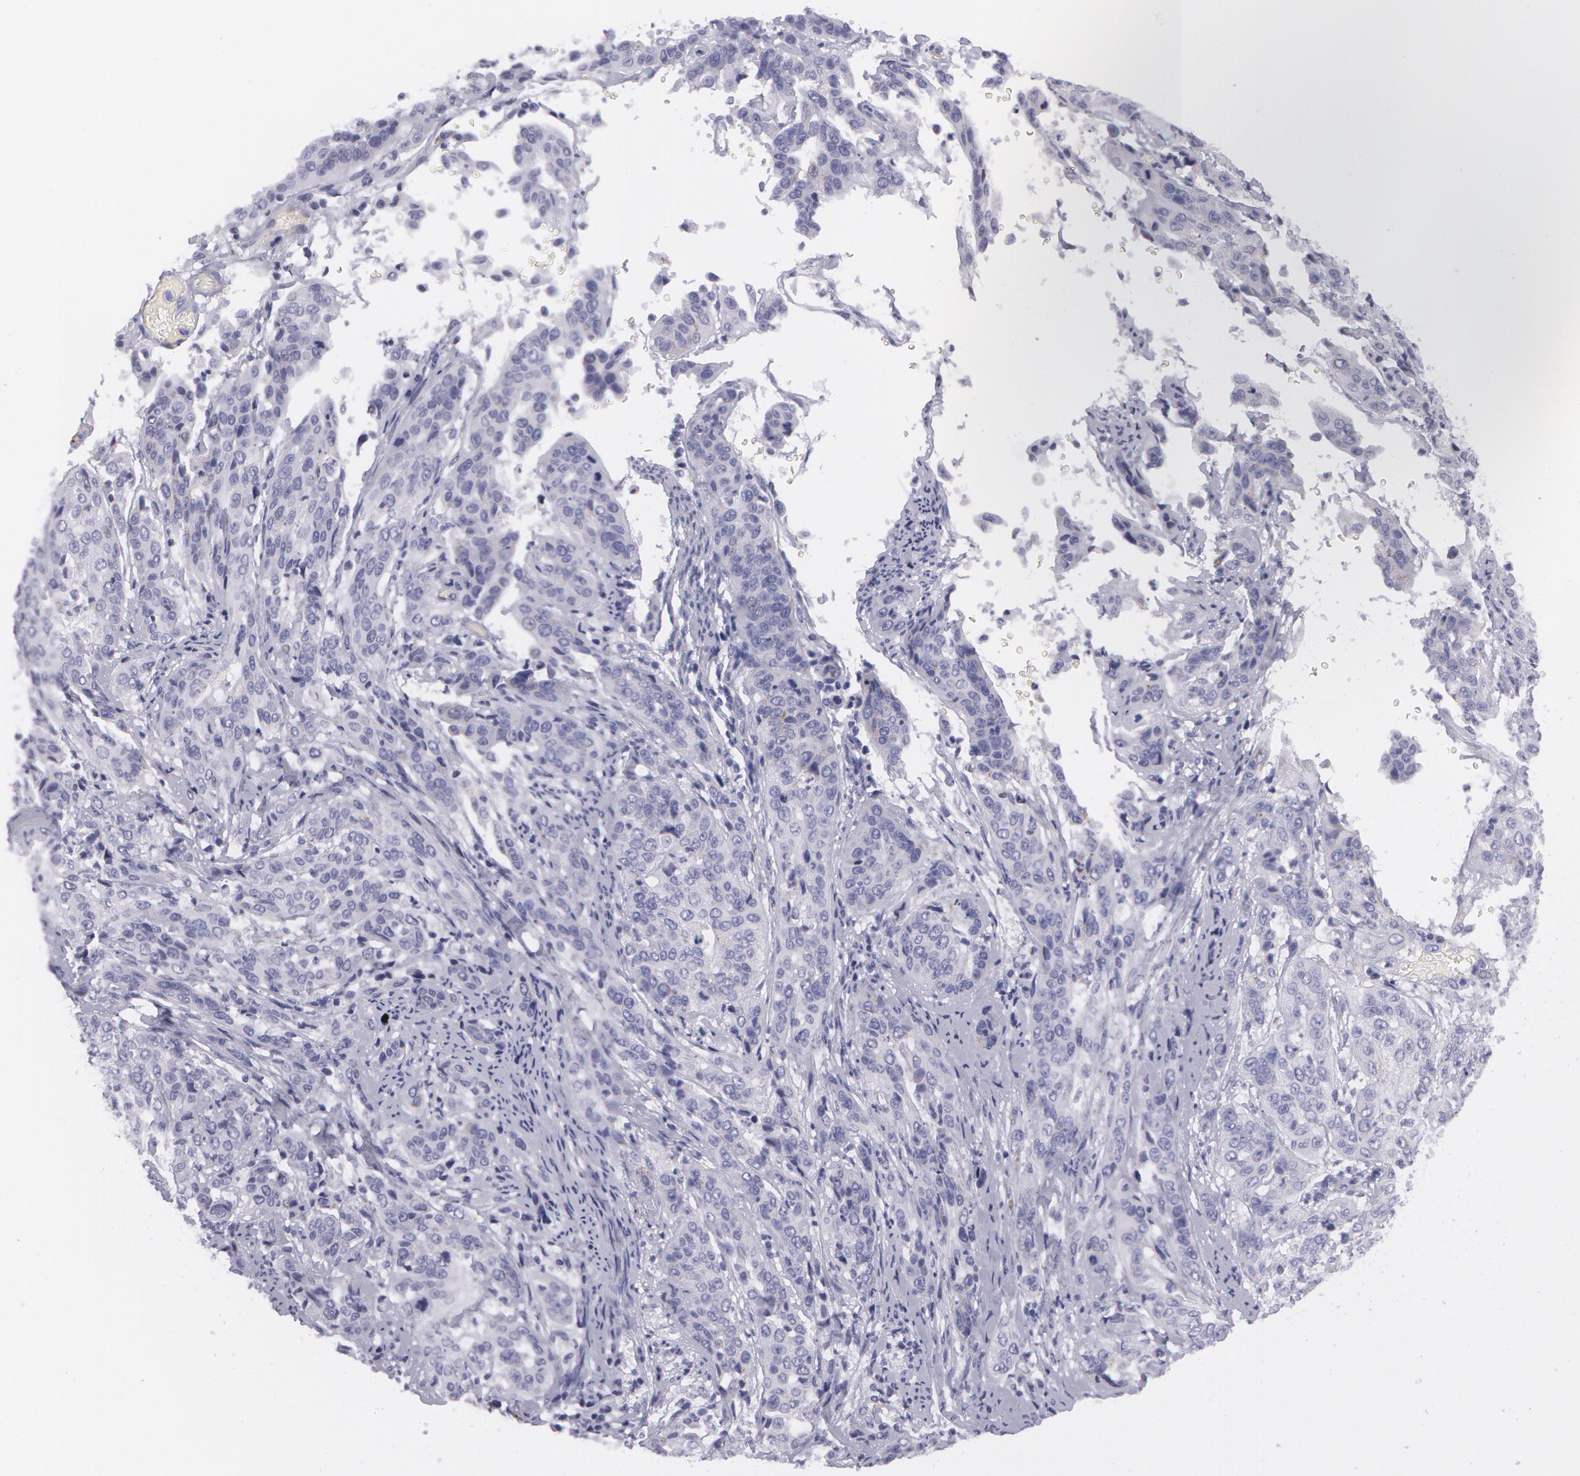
{"staining": {"intensity": "negative", "quantity": "none", "location": "none"}, "tissue": "cervical cancer", "cell_type": "Tumor cells", "image_type": "cancer", "snomed": [{"axis": "morphology", "description": "Squamous cell carcinoma, NOS"}, {"axis": "topography", "description": "Cervix"}], "caption": "Cervical squamous cell carcinoma was stained to show a protein in brown. There is no significant expression in tumor cells. The staining is performed using DAB (3,3'-diaminobenzidine) brown chromogen with nuclei counter-stained in using hematoxylin.", "gene": "AMACR", "patient": {"sex": "female", "age": 41}}